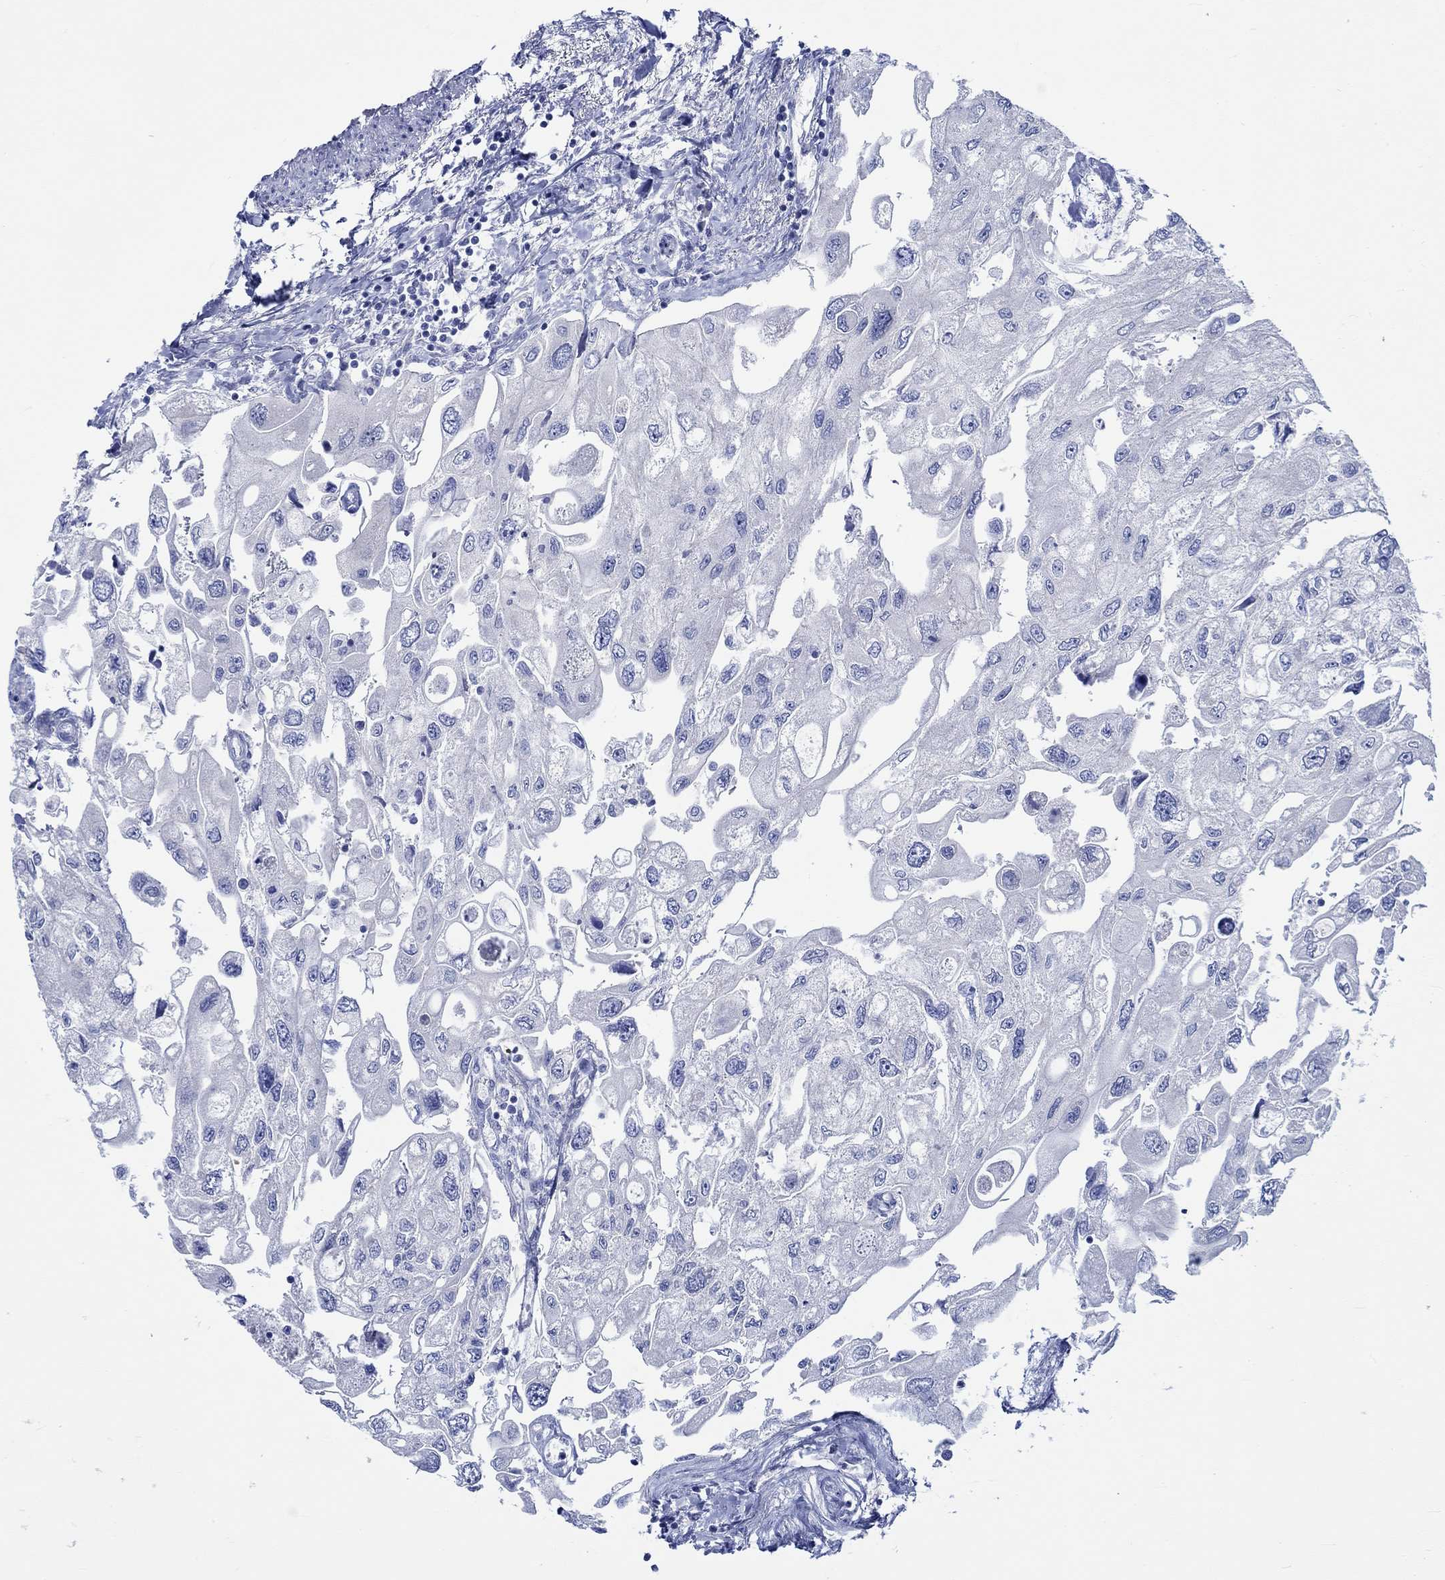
{"staining": {"intensity": "negative", "quantity": "none", "location": "none"}, "tissue": "urothelial cancer", "cell_type": "Tumor cells", "image_type": "cancer", "snomed": [{"axis": "morphology", "description": "Urothelial carcinoma, High grade"}, {"axis": "topography", "description": "Urinary bladder"}], "caption": "A high-resolution photomicrograph shows IHC staining of urothelial cancer, which displays no significant positivity in tumor cells.", "gene": "PTPRN2", "patient": {"sex": "male", "age": 59}}